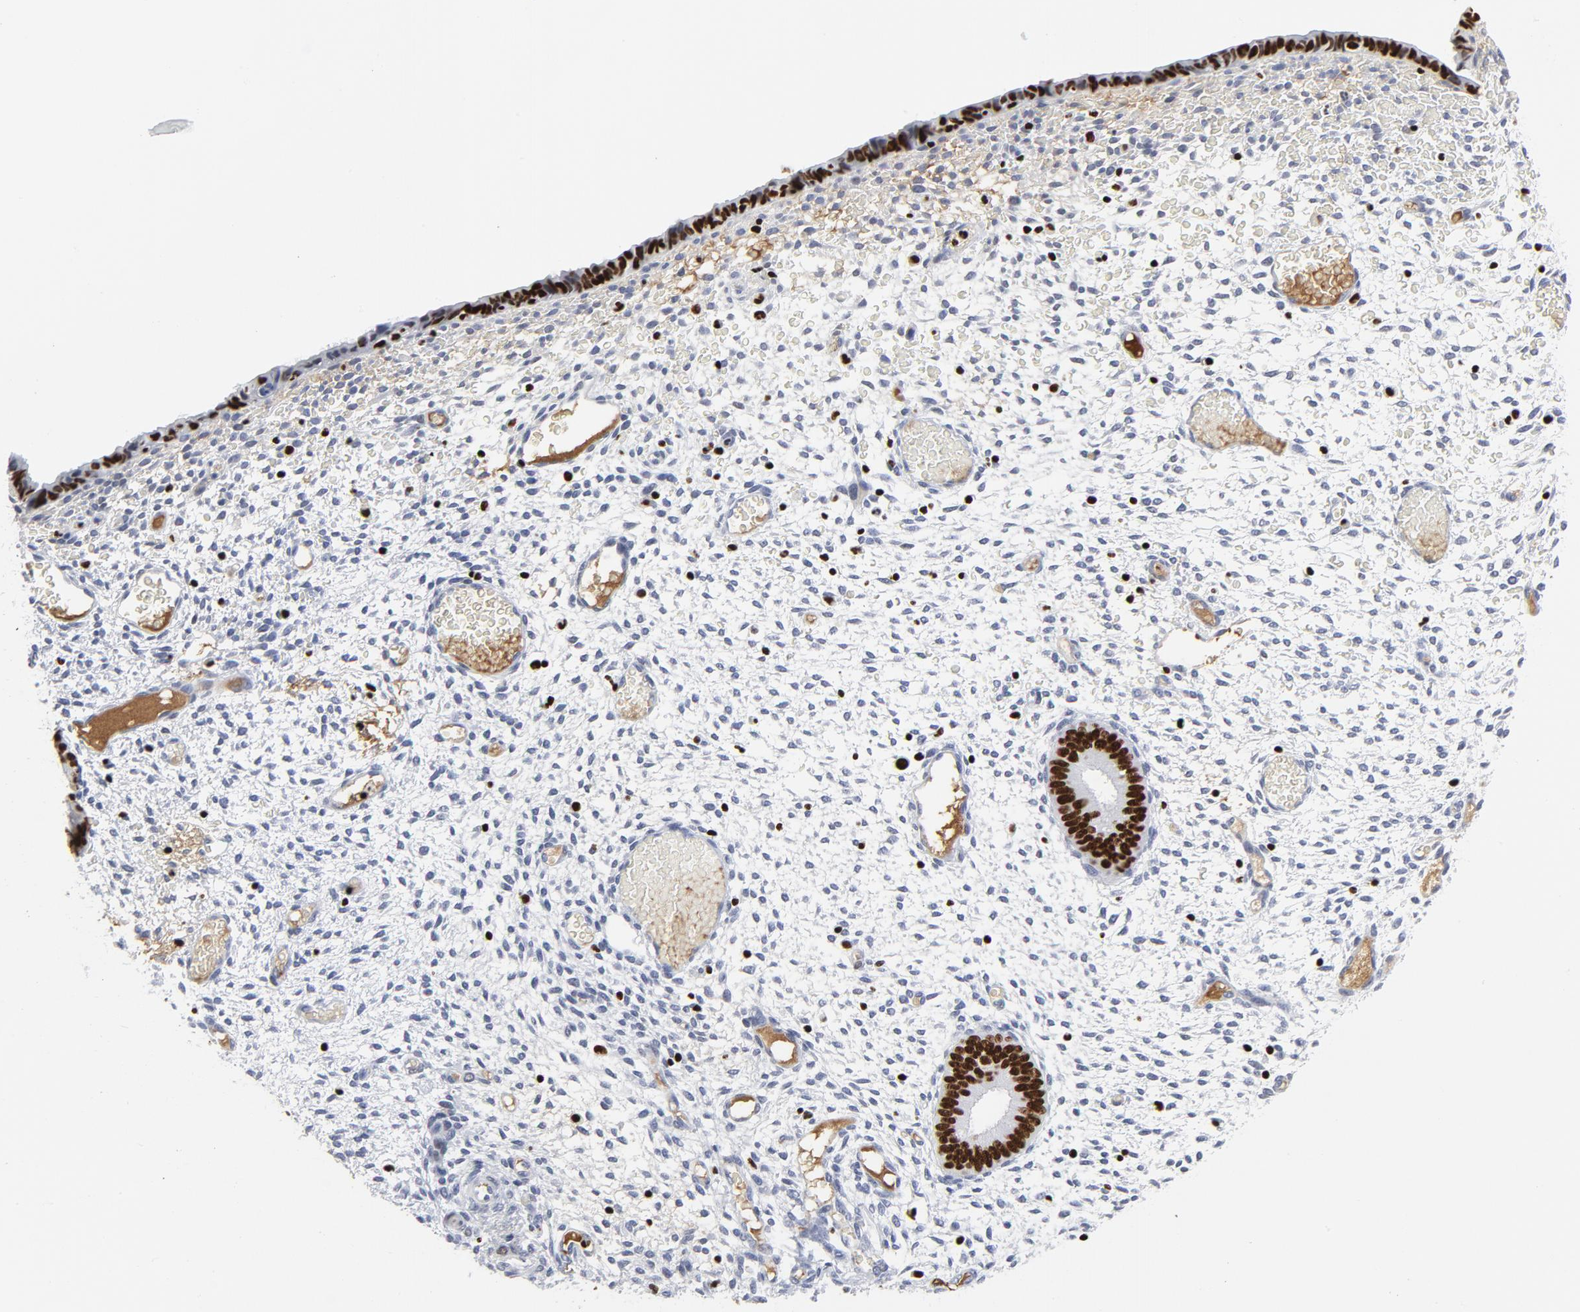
{"staining": {"intensity": "strong", "quantity": "<25%", "location": "nuclear"}, "tissue": "endometrium", "cell_type": "Cells in endometrial stroma", "image_type": "normal", "snomed": [{"axis": "morphology", "description": "Normal tissue, NOS"}, {"axis": "topography", "description": "Endometrium"}], "caption": "This photomicrograph shows immunohistochemistry staining of benign endometrium, with medium strong nuclear staining in approximately <25% of cells in endometrial stroma.", "gene": "SMARCC2", "patient": {"sex": "female", "age": 42}}